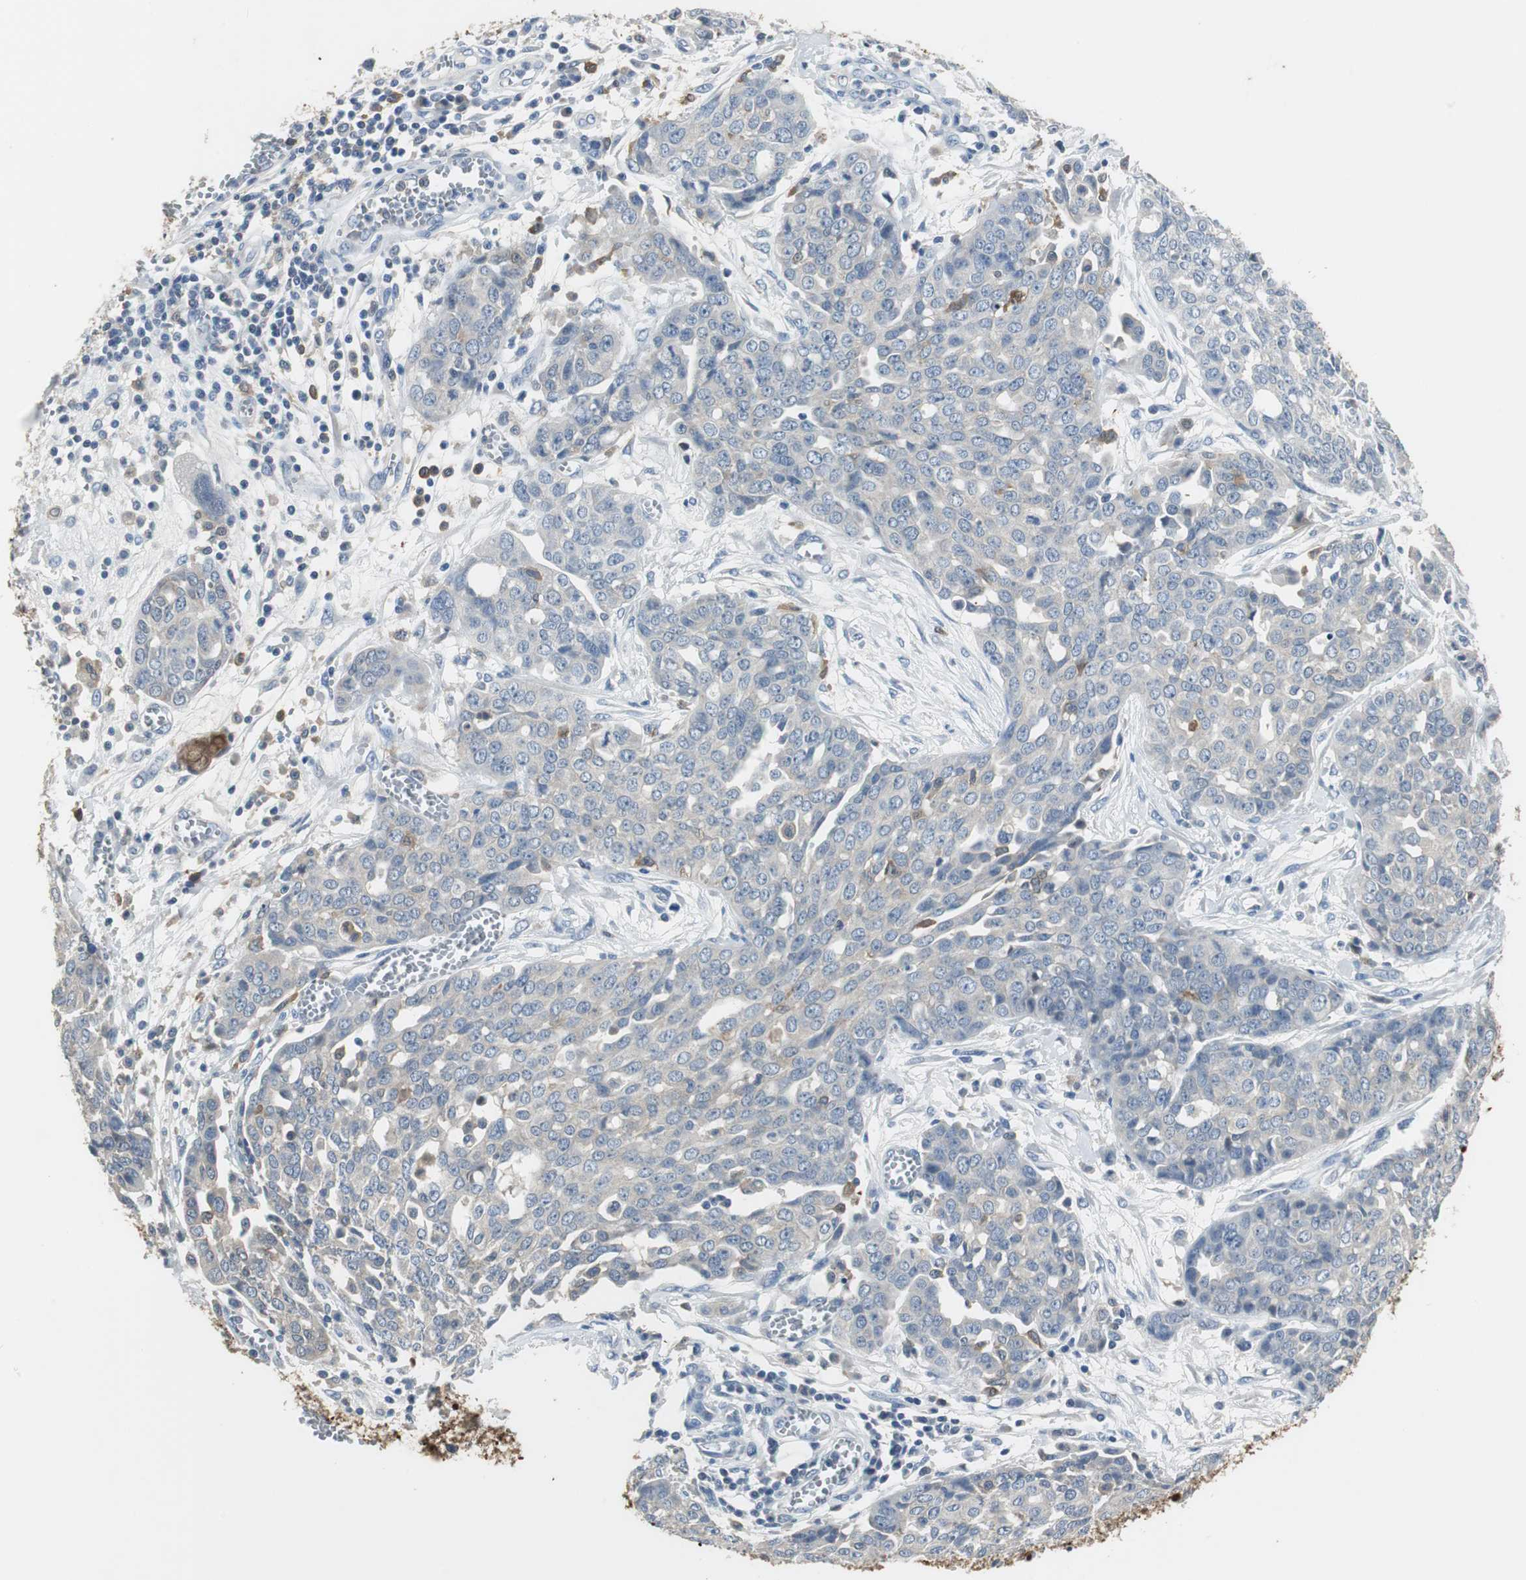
{"staining": {"intensity": "negative", "quantity": "none", "location": "none"}, "tissue": "ovarian cancer", "cell_type": "Tumor cells", "image_type": "cancer", "snomed": [{"axis": "morphology", "description": "Cystadenocarcinoma, serous, NOS"}, {"axis": "topography", "description": "Soft tissue"}, {"axis": "topography", "description": "Ovary"}], "caption": "The micrograph displays no staining of tumor cells in ovarian serous cystadenocarcinoma.", "gene": "MSTO1", "patient": {"sex": "female", "age": 57}}